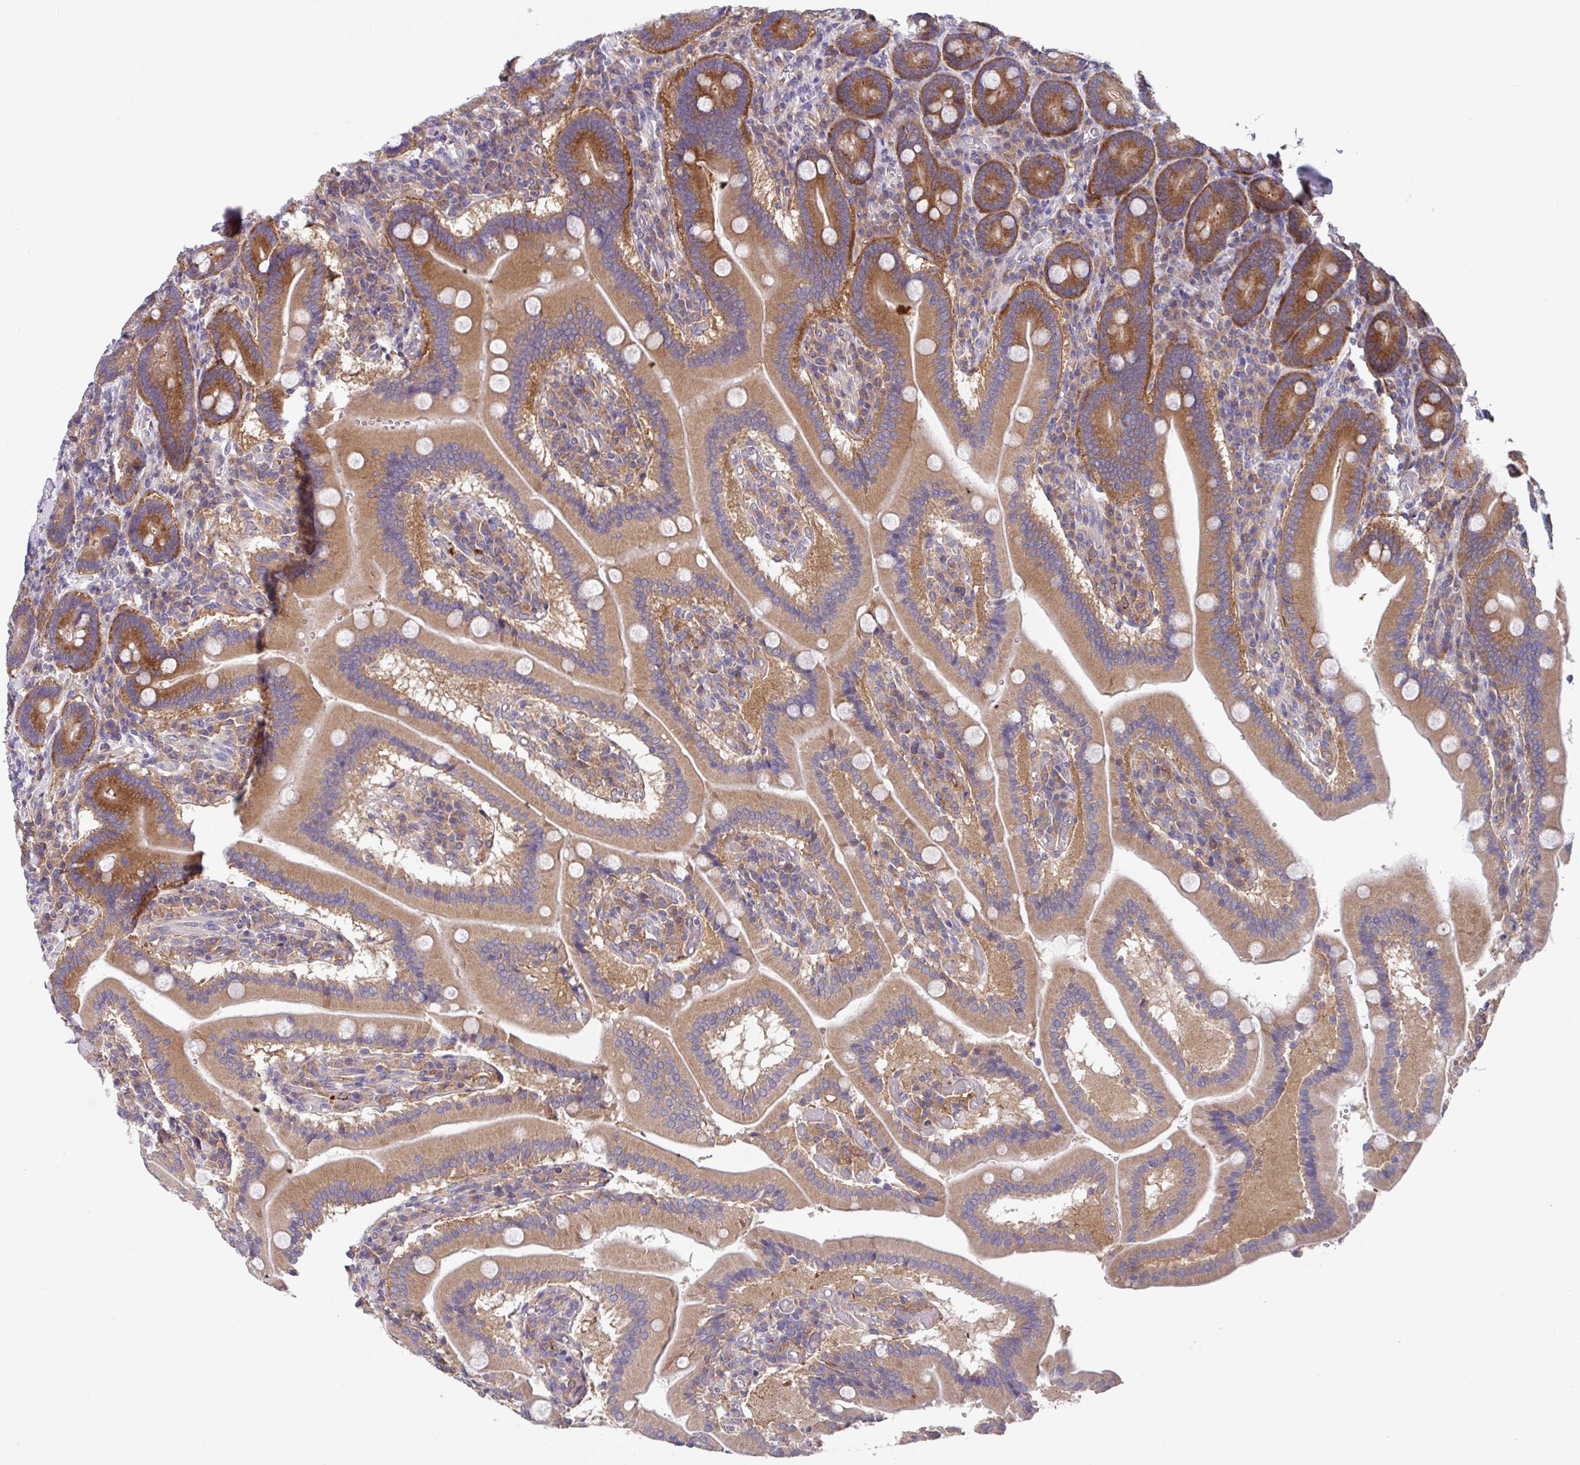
{"staining": {"intensity": "strong", "quantity": "25%-75%", "location": "cytoplasmic/membranous"}, "tissue": "duodenum", "cell_type": "Glandular cells", "image_type": "normal", "snomed": [{"axis": "morphology", "description": "Normal tissue, NOS"}, {"axis": "topography", "description": "Duodenum"}], "caption": "Human duodenum stained for a protein (brown) shows strong cytoplasmic/membranous positive positivity in approximately 25%-75% of glandular cells.", "gene": "EIF4B", "patient": {"sex": "female", "age": 62}}